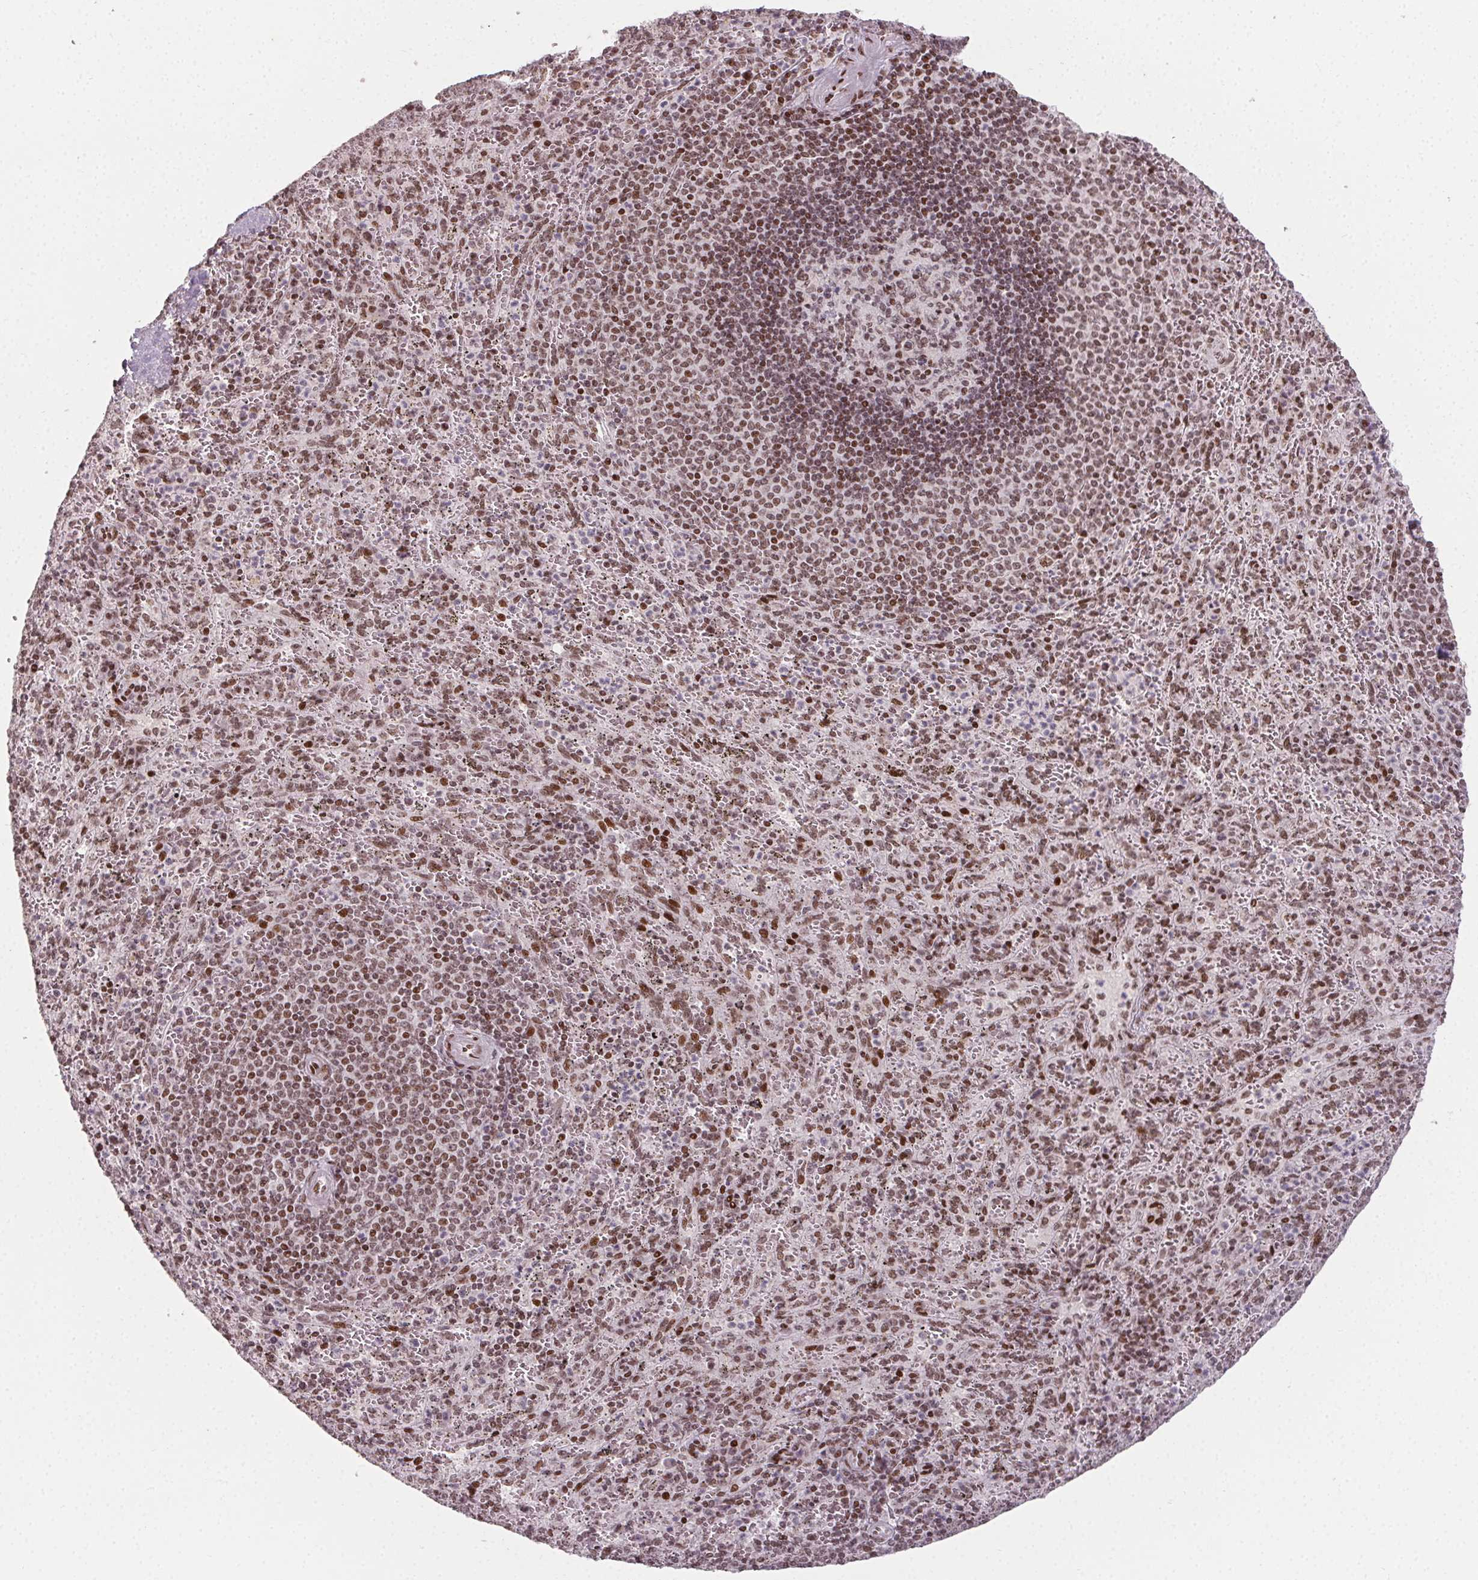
{"staining": {"intensity": "moderate", "quantity": ">75%", "location": "nuclear"}, "tissue": "spleen", "cell_type": "Cells in red pulp", "image_type": "normal", "snomed": [{"axis": "morphology", "description": "Normal tissue, NOS"}, {"axis": "topography", "description": "Spleen"}], "caption": "Immunohistochemical staining of normal human spleen shows >75% levels of moderate nuclear protein expression in approximately >75% of cells in red pulp. (brown staining indicates protein expression, while blue staining denotes nuclei).", "gene": "KMT2A", "patient": {"sex": "male", "age": 57}}